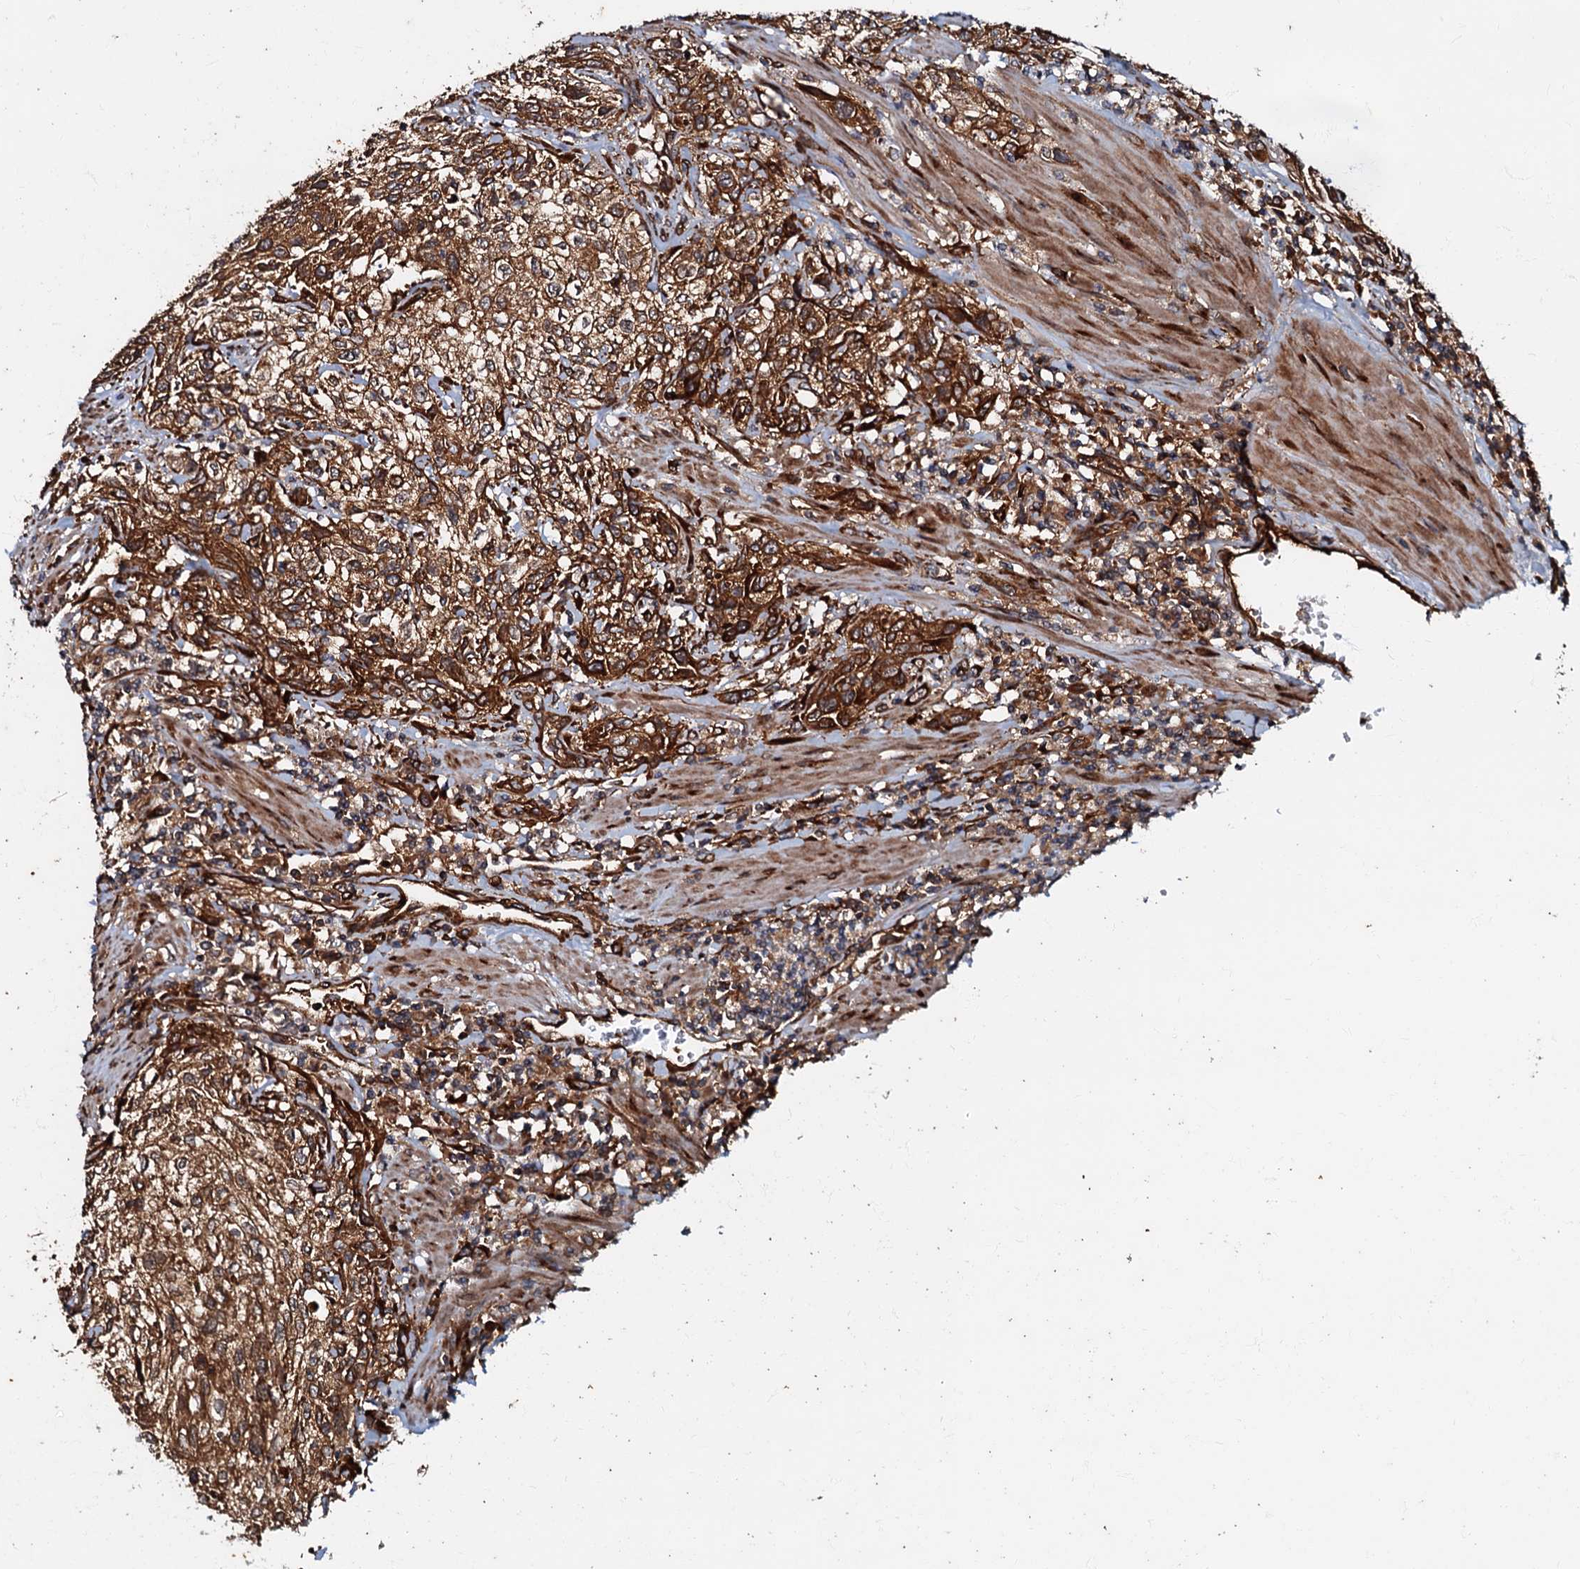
{"staining": {"intensity": "strong", "quantity": ">75%", "location": "cytoplasmic/membranous"}, "tissue": "urothelial cancer", "cell_type": "Tumor cells", "image_type": "cancer", "snomed": [{"axis": "morphology", "description": "Normal tissue, NOS"}, {"axis": "morphology", "description": "Urothelial carcinoma, NOS"}, {"axis": "topography", "description": "Urinary bladder"}, {"axis": "topography", "description": "Peripheral nerve tissue"}], "caption": "Brown immunohistochemical staining in human urothelial cancer exhibits strong cytoplasmic/membranous expression in about >75% of tumor cells.", "gene": "BLOC1S6", "patient": {"sex": "male", "age": 35}}